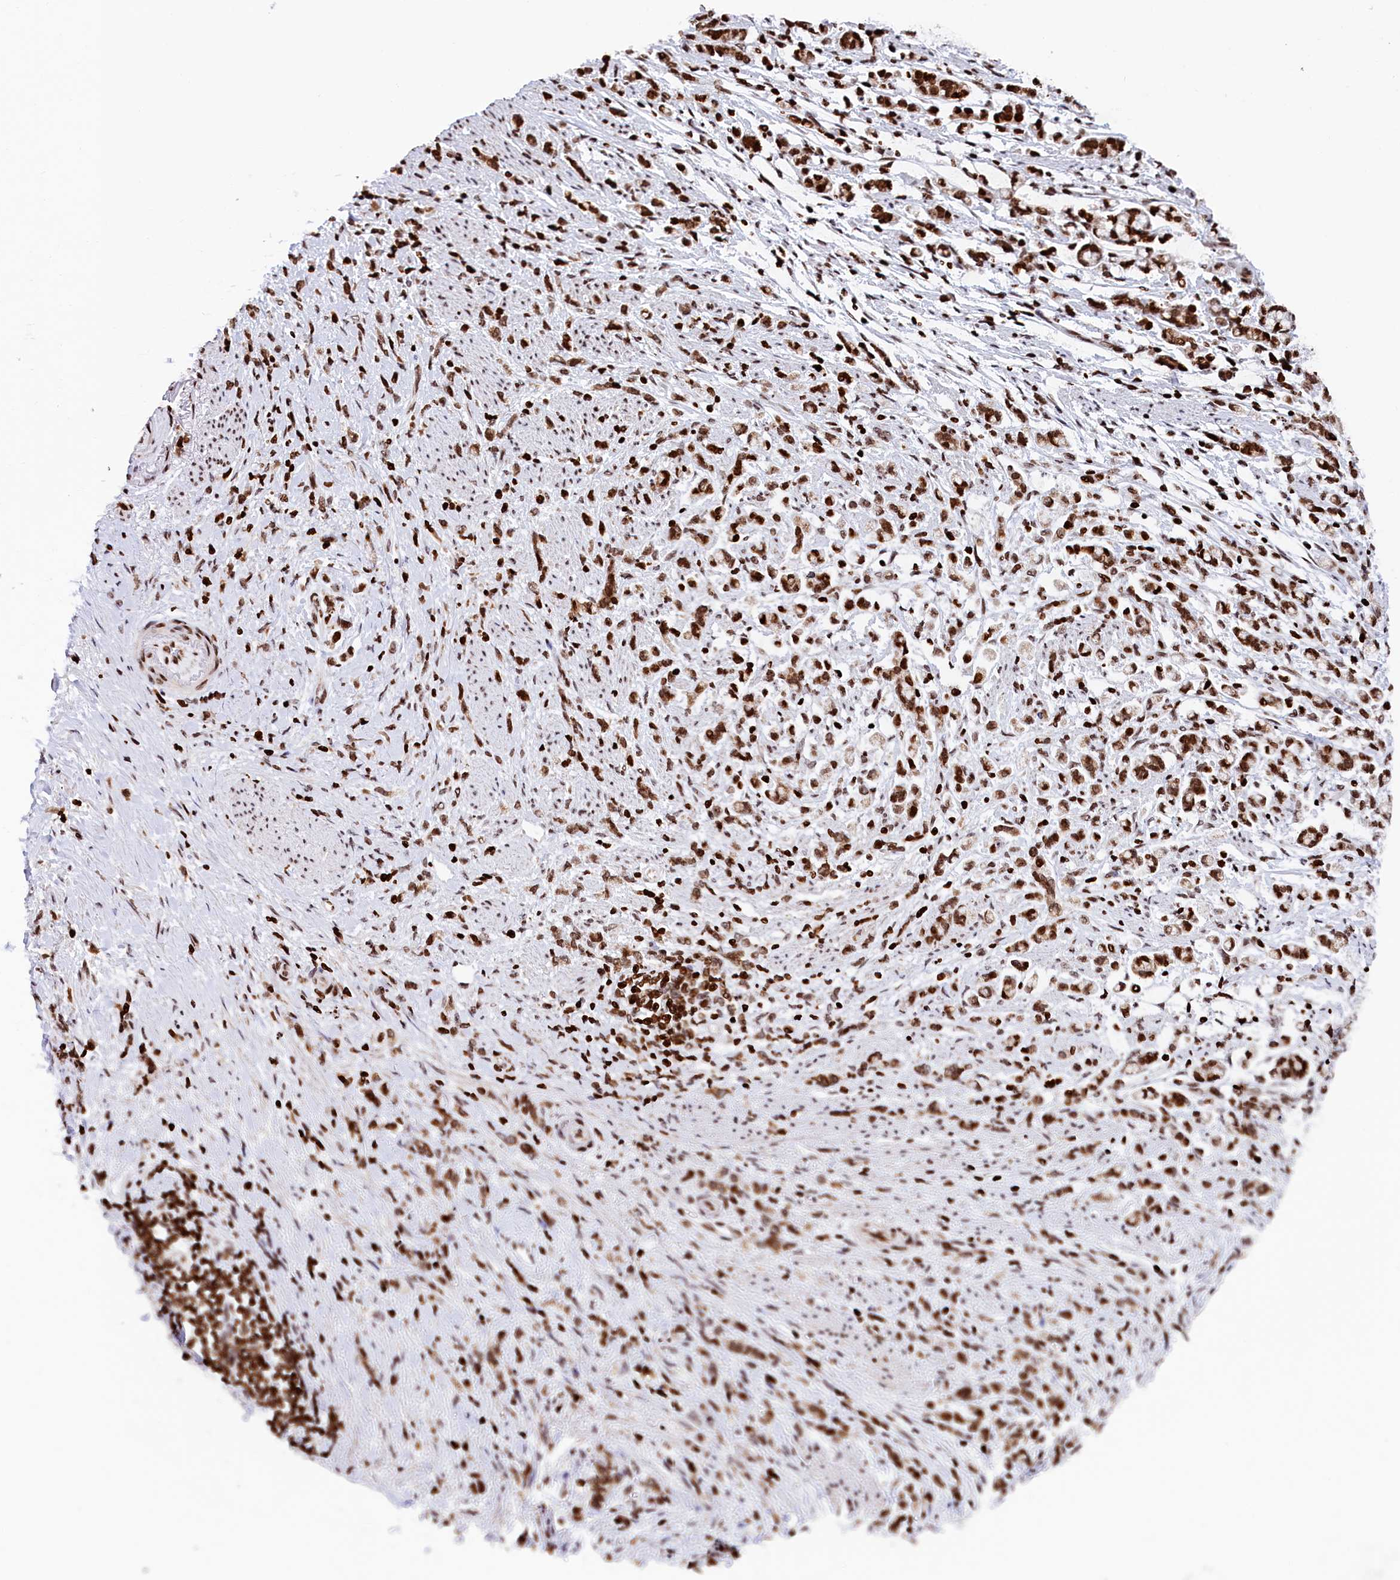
{"staining": {"intensity": "strong", "quantity": ">75%", "location": "nuclear"}, "tissue": "stomach cancer", "cell_type": "Tumor cells", "image_type": "cancer", "snomed": [{"axis": "morphology", "description": "Adenocarcinoma, NOS"}, {"axis": "topography", "description": "Stomach"}], "caption": "This photomicrograph displays immunohistochemistry staining of human stomach adenocarcinoma, with high strong nuclear positivity in approximately >75% of tumor cells.", "gene": "TIMM29", "patient": {"sex": "female", "age": 60}}